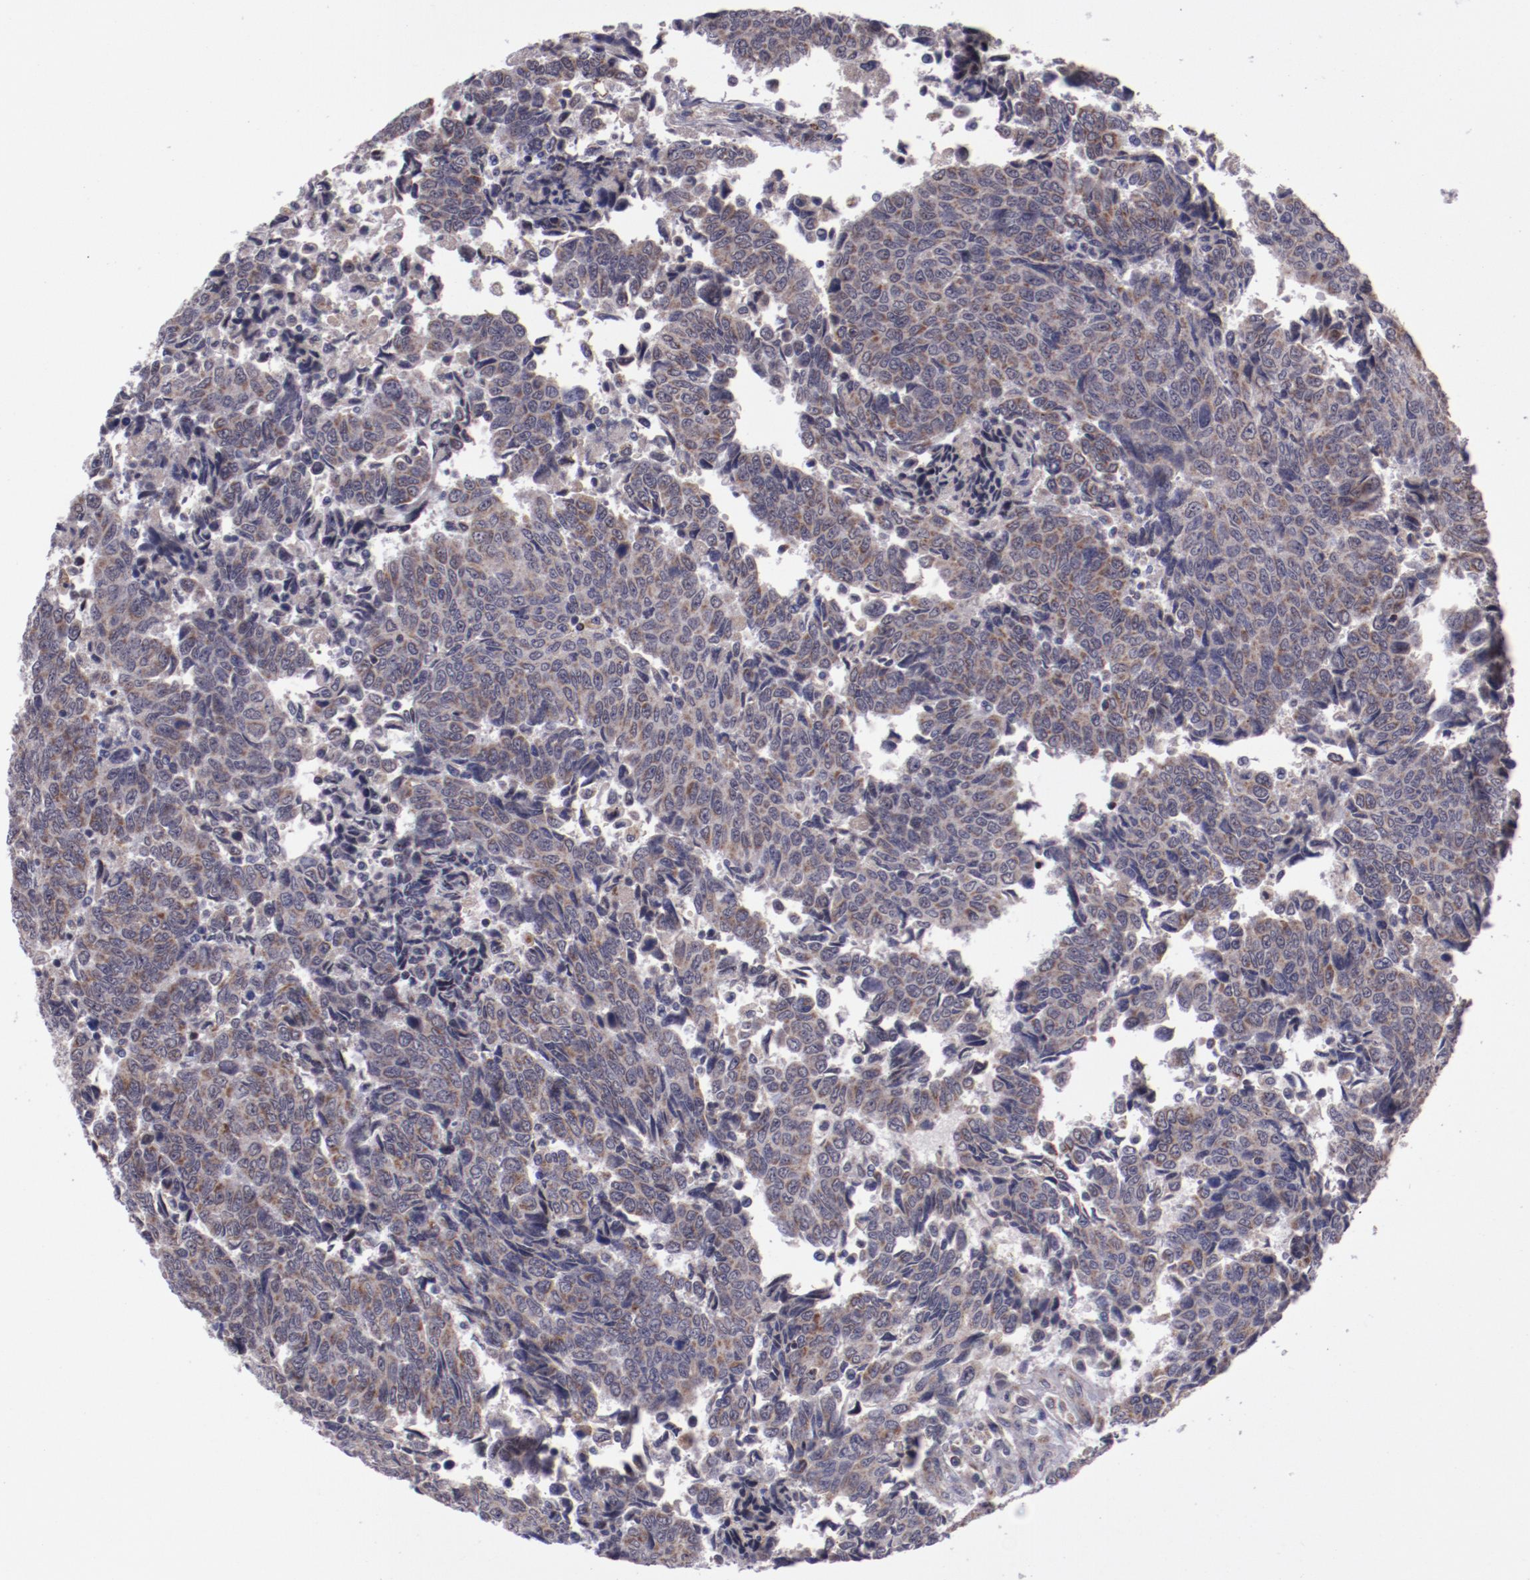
{"staining": {"intensity": "weak", "quantity": "25%-75%", "location": "cytoplasmic/membranous"}, "tissue": "urothelial cancer", "cell_type": "Tumor cells", "image_type": "cancer", "snomed": [{"axis": "morphology", "description": "Urothelial carcinoma, High grade"}, {"axis": "topography", "description": "Urinary bladder"}], "caption": "High-magnification brightfield microscopy of high-grade urothelial carcinoma stained with DAB (3,3'-diaminobenzidine) (brown) and counterstained with hematoxylin (blue). tumor cells exhibit weak cytoplasmic/membranous expression is seen in approximately25%-75% of cells. The staining was performed using DAB (3,3'-diaminobenzidine) to visualize the protein expression in brown, while the nuclei were stained in blue with hematoxylin (Magnification: 20x).", "gene": "LONP1", "patient": {"sex": "male", "age": 86}}